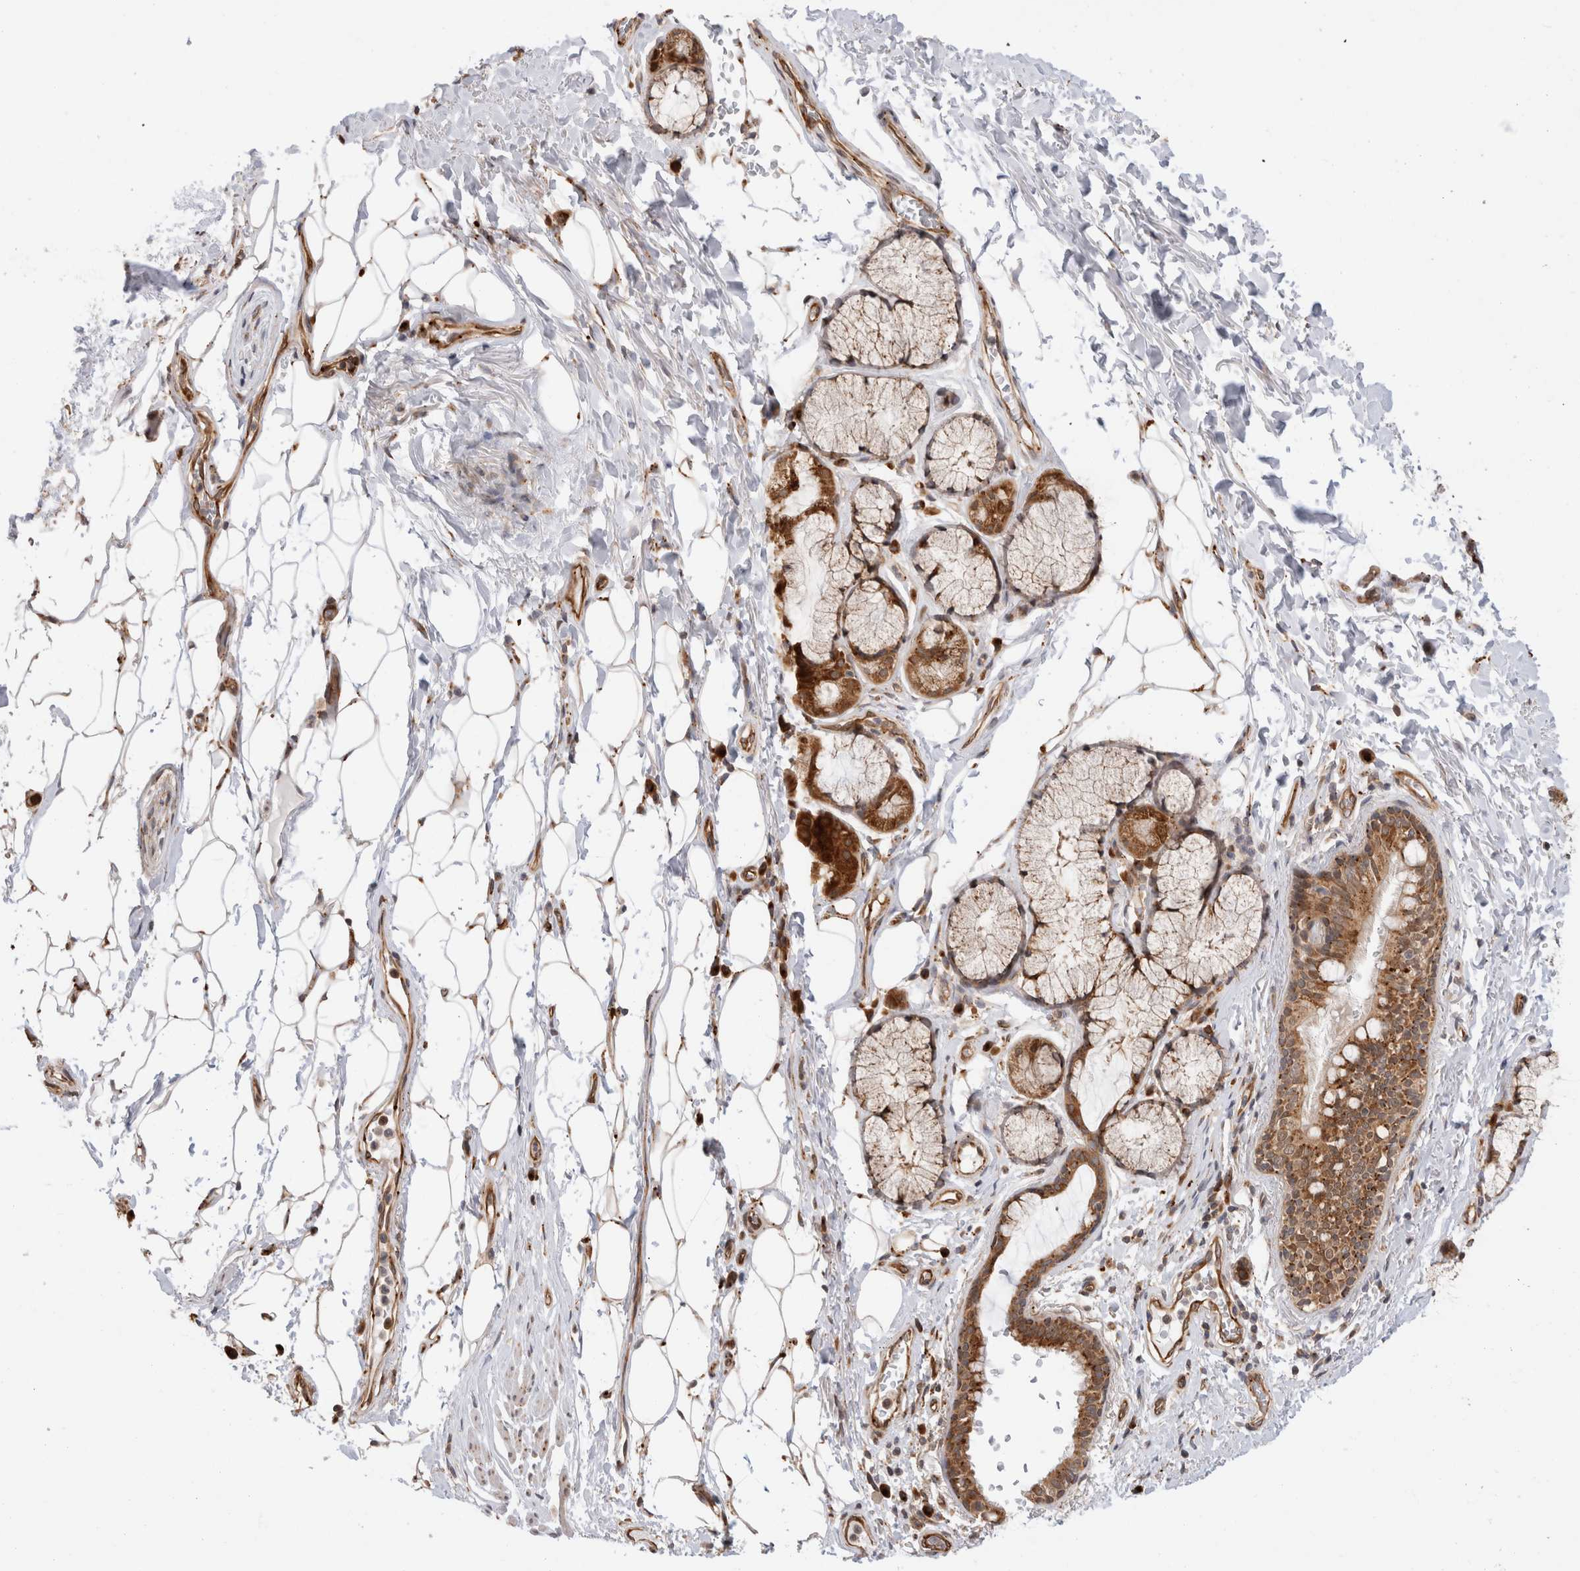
{"staining": {"intensity": "strong", "quantity": ">75%", "location": "cytoplasmic/membranous"}, "tissue": "bronchus", "cell_type": "Respiratory epithelial cells", "image_type": "normal", "snomed": [{"axis": "morphology", "description": "Normal tissue, NOS"}, {"axis": "topography", "description": "Cartilage tissue"}], "caption": "DAB (3,3'-diaminobenzidine) immunohistochemical staining of unremarkable human bronchus shows strong cytoplasmic/membranous protein positivity in approximately >75% of respiratory epithelial cells.", "gene": "ACTL9", "patient": {"sex": "female", "age": 63}}